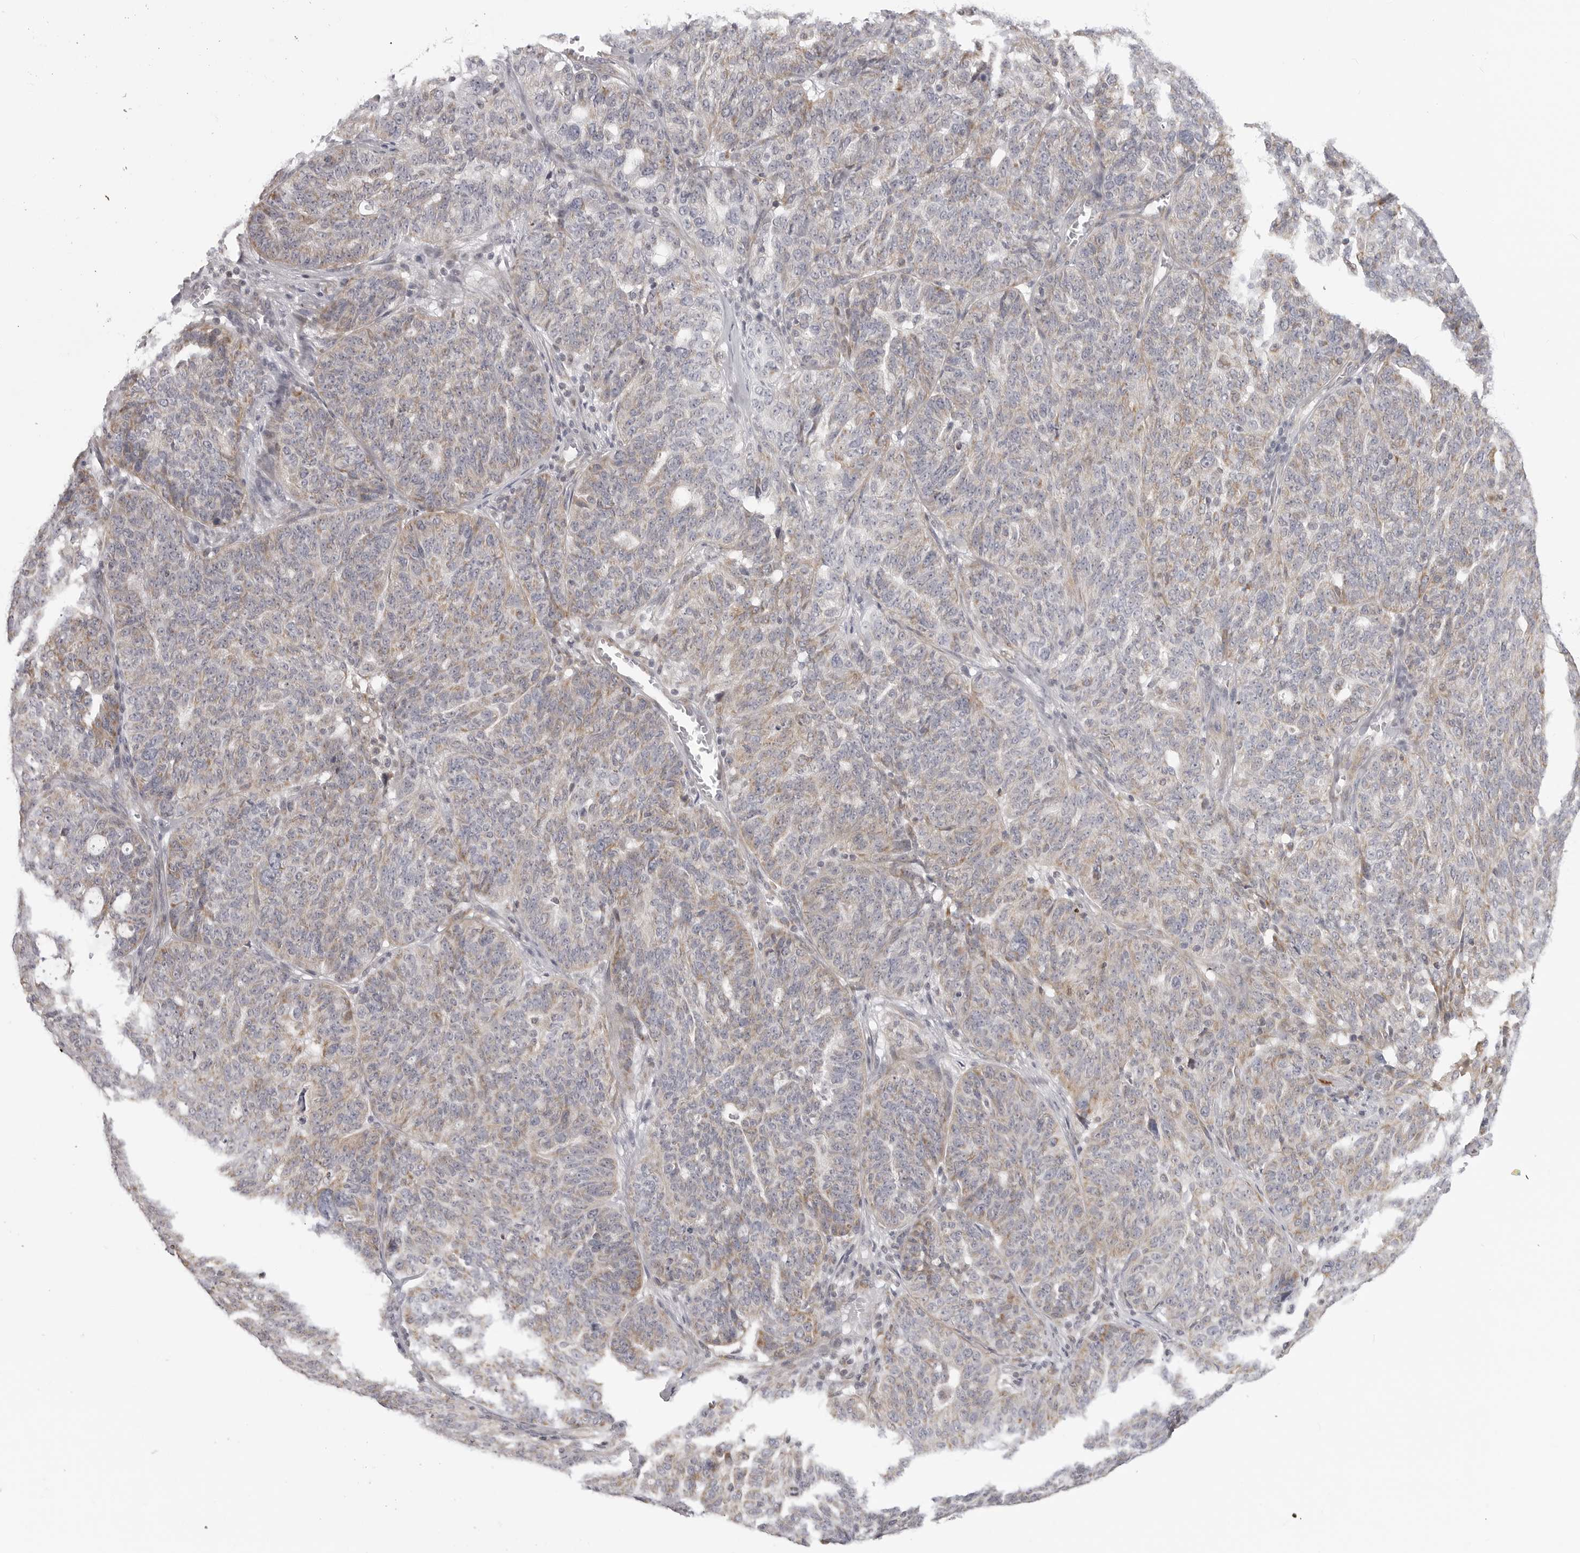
{"staining": {"intensity": "weak", "quantity": "25%-75%", "location": "cytoplasmic/membranous"}, "tissue": "ovarian cancer", "cell_type": "Tumor cells", "image_type": "cancer", "snomed": [{"axis": "morphology", "description": "Cystadenocarcinoma, serous, NOS"}, {"axis": "topography", "description": "Ovary"}], "caption": "The histopathology image reveals immunohistochemical staining of ovarian cancer. There is weak cytoplasmic/membranous staining is present in approximately 25%-75% of tumor cells.", "gene": "MAP7D1", "patient": {"sex": "female", "age": 59}}